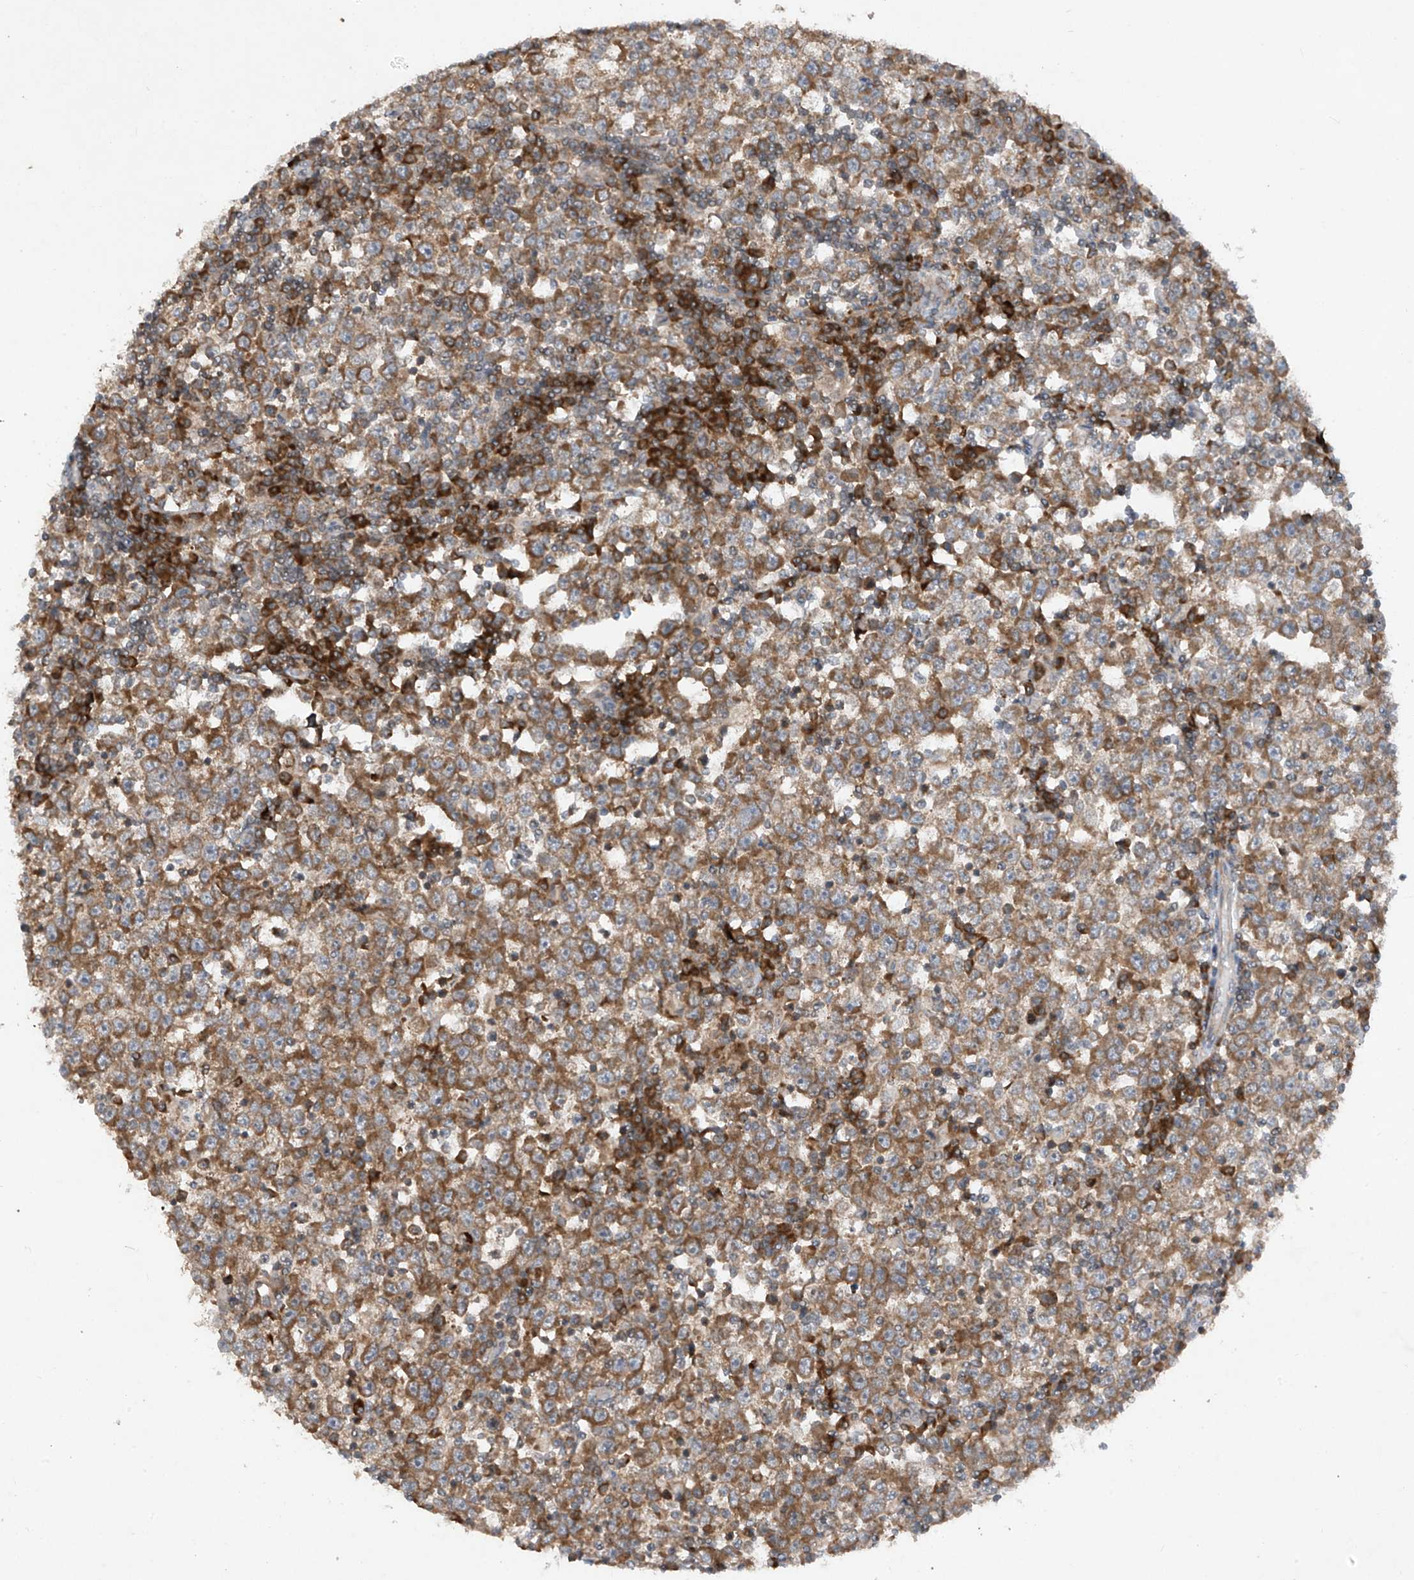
{"staining": {"intensity": "moderate", "quantity": ">75%", "location": "cytoplasmic/membranous"}, "tissue": "testis cancer", "cell_type": "Tumor cells", "image_type": "cancer", "snomed": [{"axis": "morphology", "description": "Seminoma, NOS"}, {"axis": "topography", "description": "Testis"}], "caption": "Tumor cells demonstrate medium levels of moderate cytoplasmic/membranous staining in approximately >75% of cells in human testis seminoma.", "gene": "RPL34", "patient": {"sex": "male", "age": 65}}